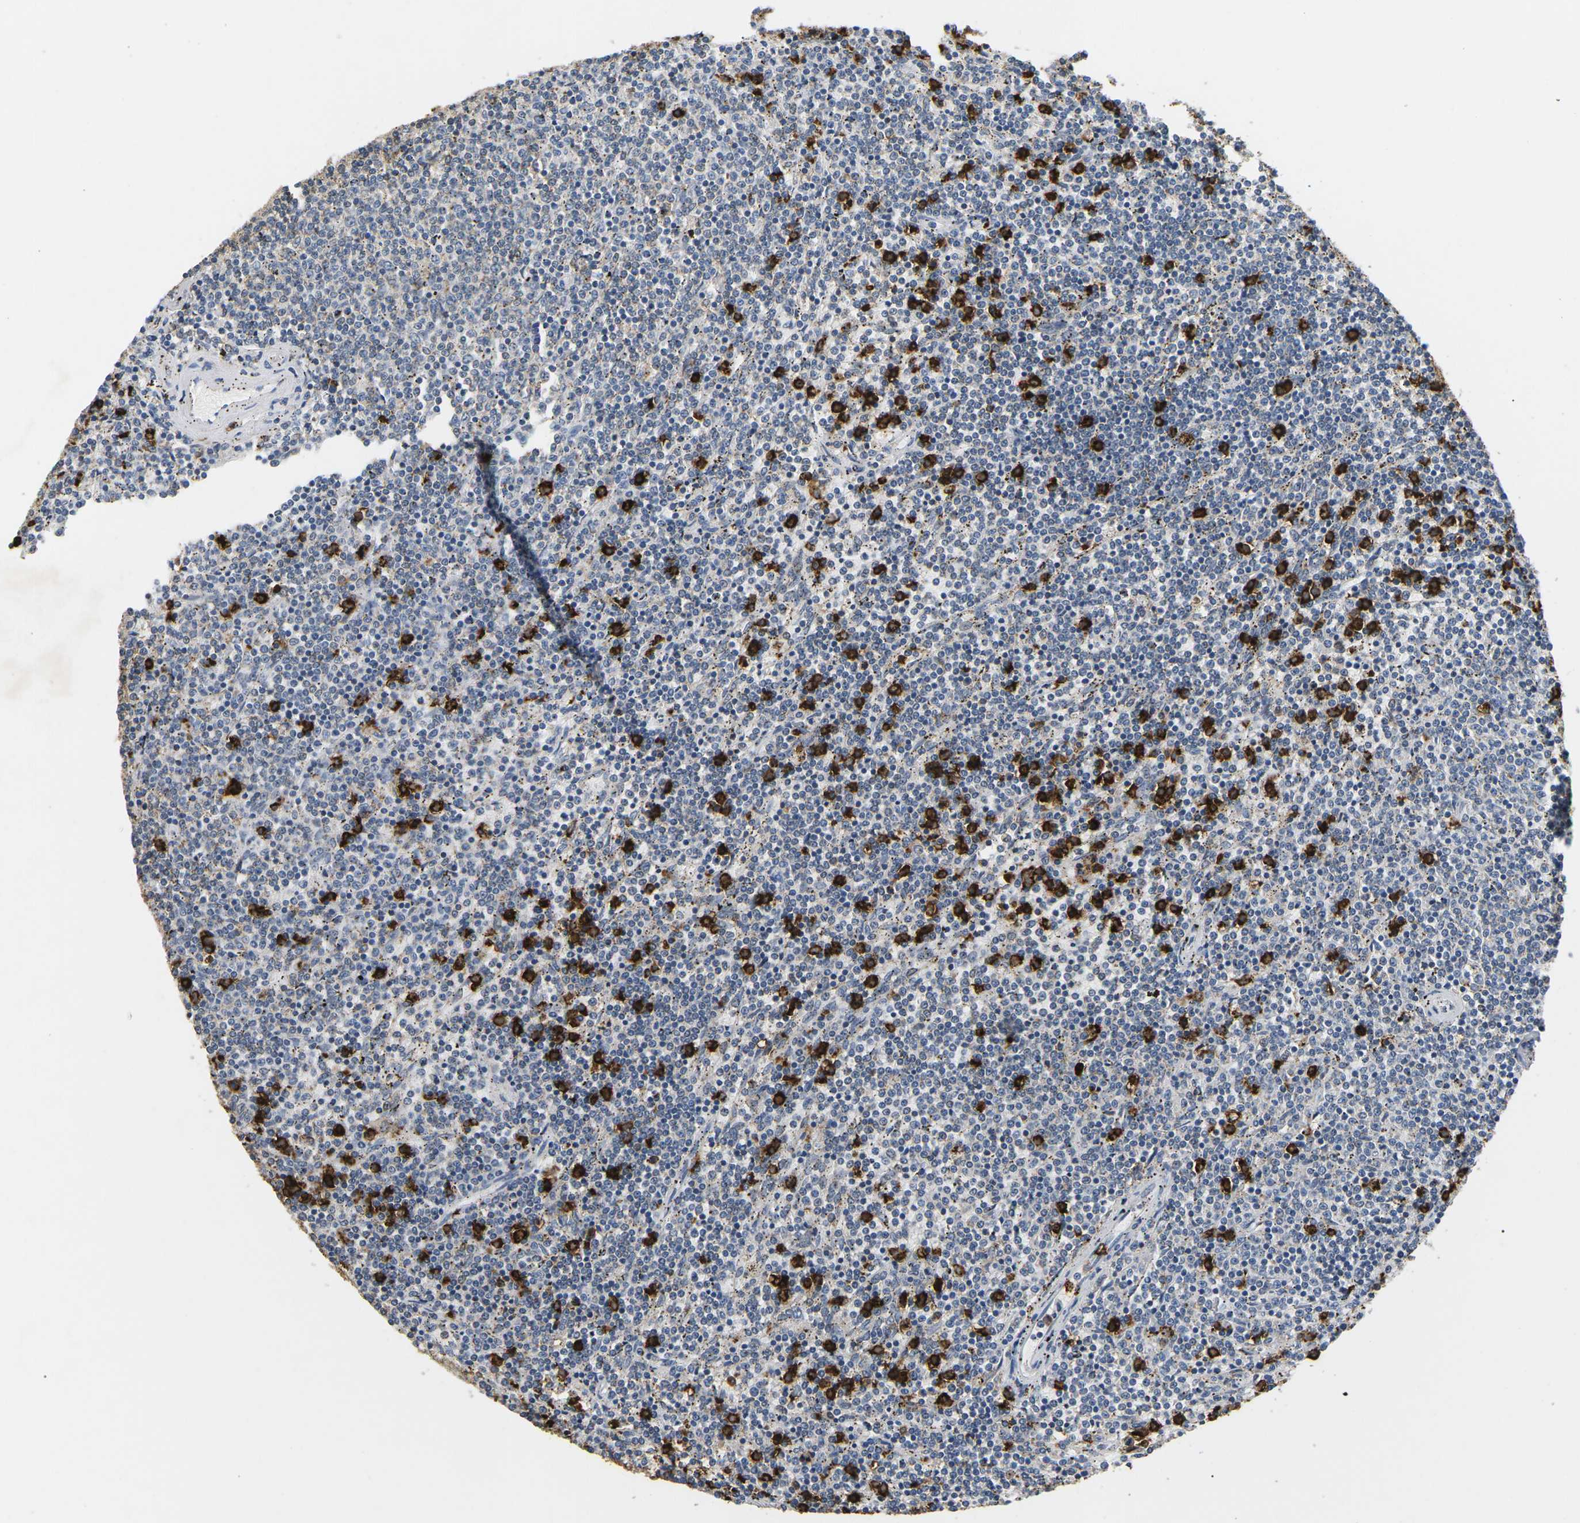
{"staining": {"intensity": "negative", "quantity": "none", "location": "none"}, "tissue": "lymphoma", "cell_type": "Tumor cells", "image_type": "cancer", "snomed": [{"axis": "morphology", "description": "Malignant lymphoma, non-Hodgkin's type, Low grade"}, {"axis": "topography", "description": "Spleen"}], "caption": "IHC photomicrograph of low-grade malignant lymphoma, non-Hodgkin's type stained for a protein (brown), which exhibits no staining in tumor cells.", "gene": "ADM", "patient": {"sex": "female", "age": 50}}